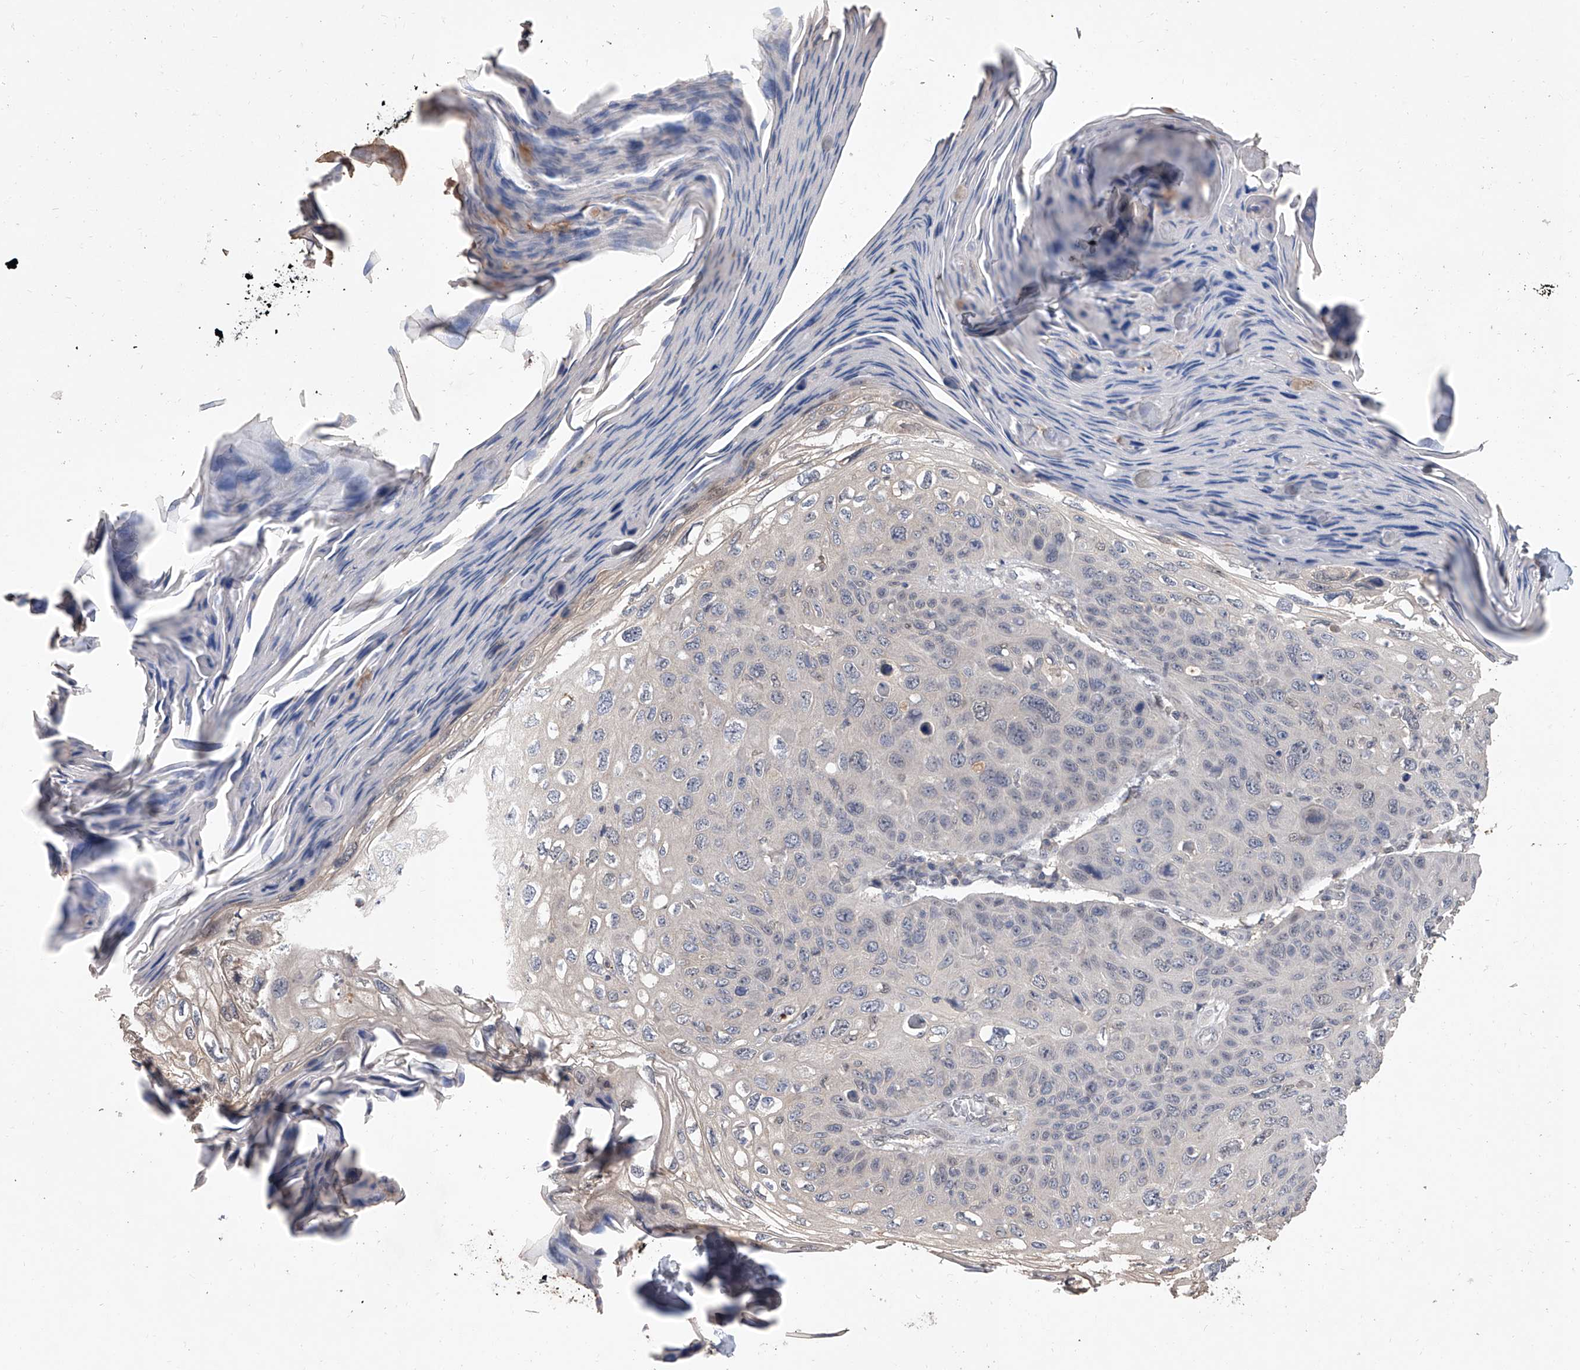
{"staining": {"intensity": "negative", "quantity": "none", "location": "none"}, "tissue": "skin cancer", "cell_type": "Tumor cells", "image_type": "cancer", "snomed": [{"axis": "morphology", "description": "Squamous cell carcinoma, NOS"}, {"axis": "topography", "description": "Skin"}], "caption": "High magnification brightfield microscopy of skin cancer (squamous cell carcinoma) stained with DAB (3,3'-diaminobenzidine) (brown) and counterstained with hematoxylin (blue): tumor cells show no significant positivity.", "gene": "BHLHE23", "patient": {"sex": "female", "age": 90}}